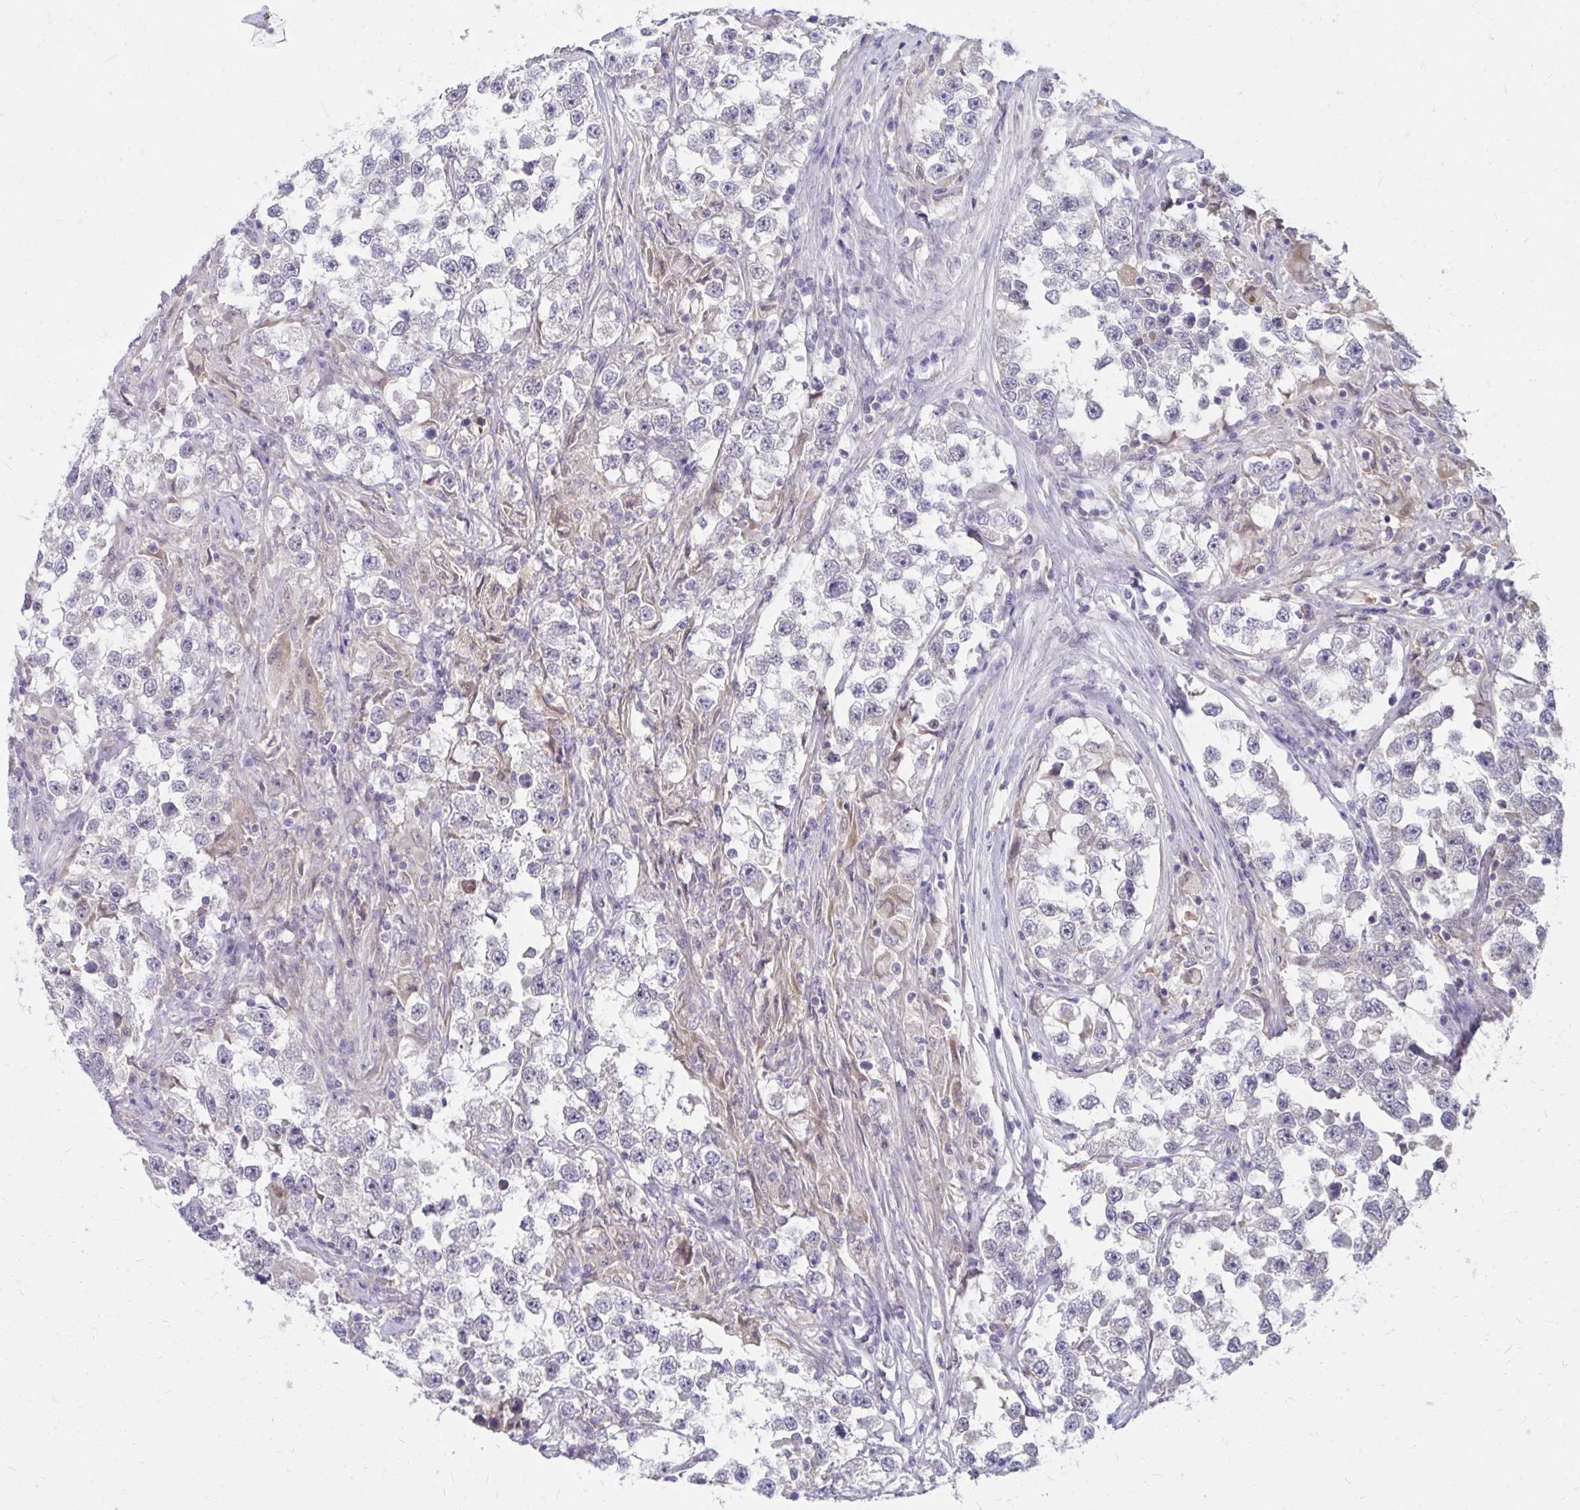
{"staining": {"intensity": "negative", "quantity": "none", "location": "none"}, "tissue": "testis cancer", "cell_type": "Tumor cells", "image_type": "cancer", "snomed": [{"axis": "morphology", "description": "Seminoma, NOS"}, {"axis": "topography", "description": "Testis"}], "caption": "Testis cancer was stained to show a protein in brown. There is no significant positivity in tumor cells. (DAB (3,3'-diaminobenzidine) immunohistochemistry (IHC) visualized using brightfield microscopy, high magnification).", "gene": "MROH8", "patient": {"sex": "male", "age": 46}}